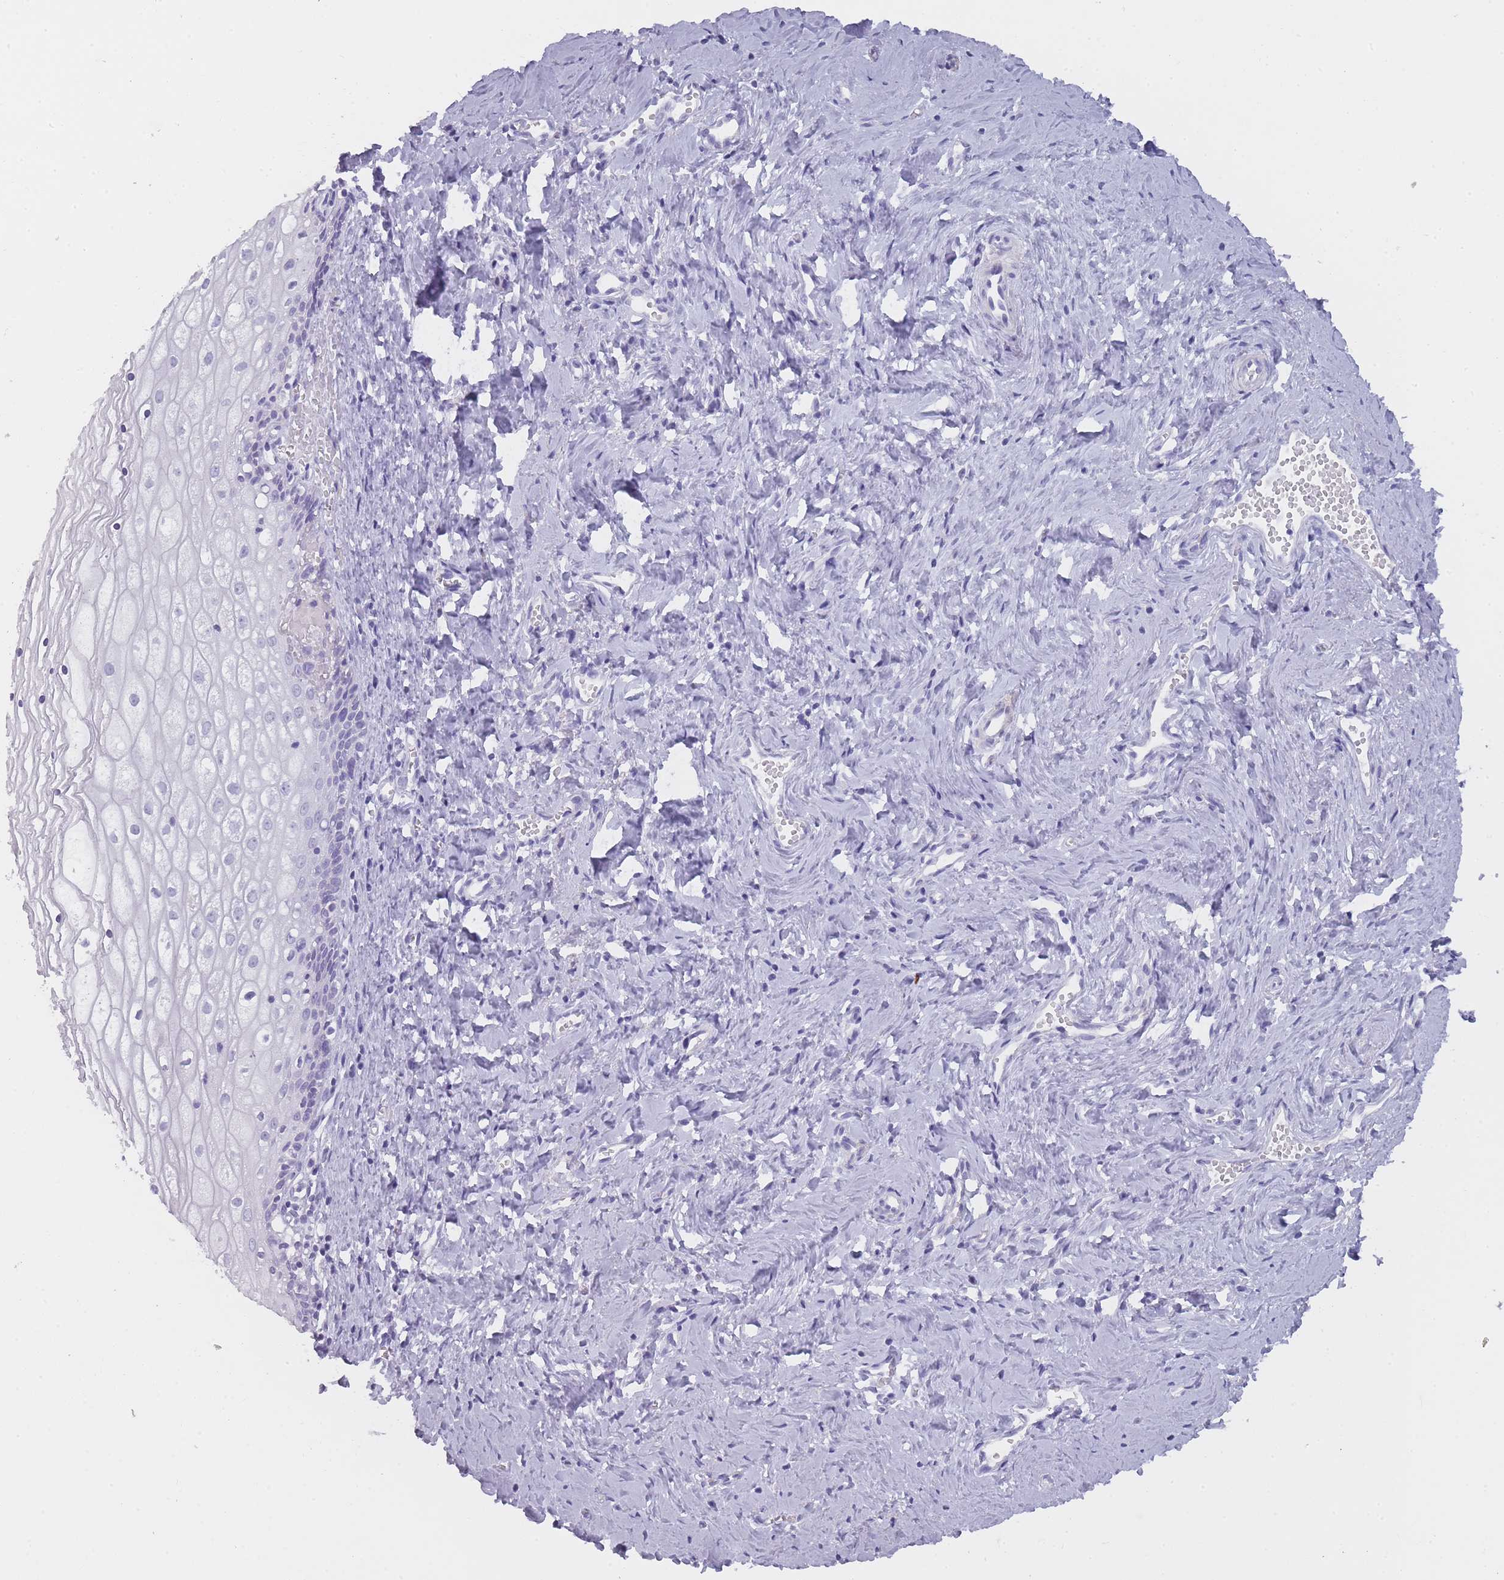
{"staining": {"intensity": "negative", "quantity": "none", "location": "none"}, "tissue": "vagina", "cell_type": "Squamous epithelial cells", "image_type": "normal", "snomed": [{"axis": "morphology", "description": "Normal tissue, NOS"}, {"axis": "topography", "description": "Vagina"}], "caption": "Immunohistochemistry (IHC) of normal human vagina demonstrates no staining in squamous epithelial cells. (DAB immunohistochemistry with hematoxylin counter stain).", "gene": "TCP11X1", "patient": {"sex": "female", "age": 59}}